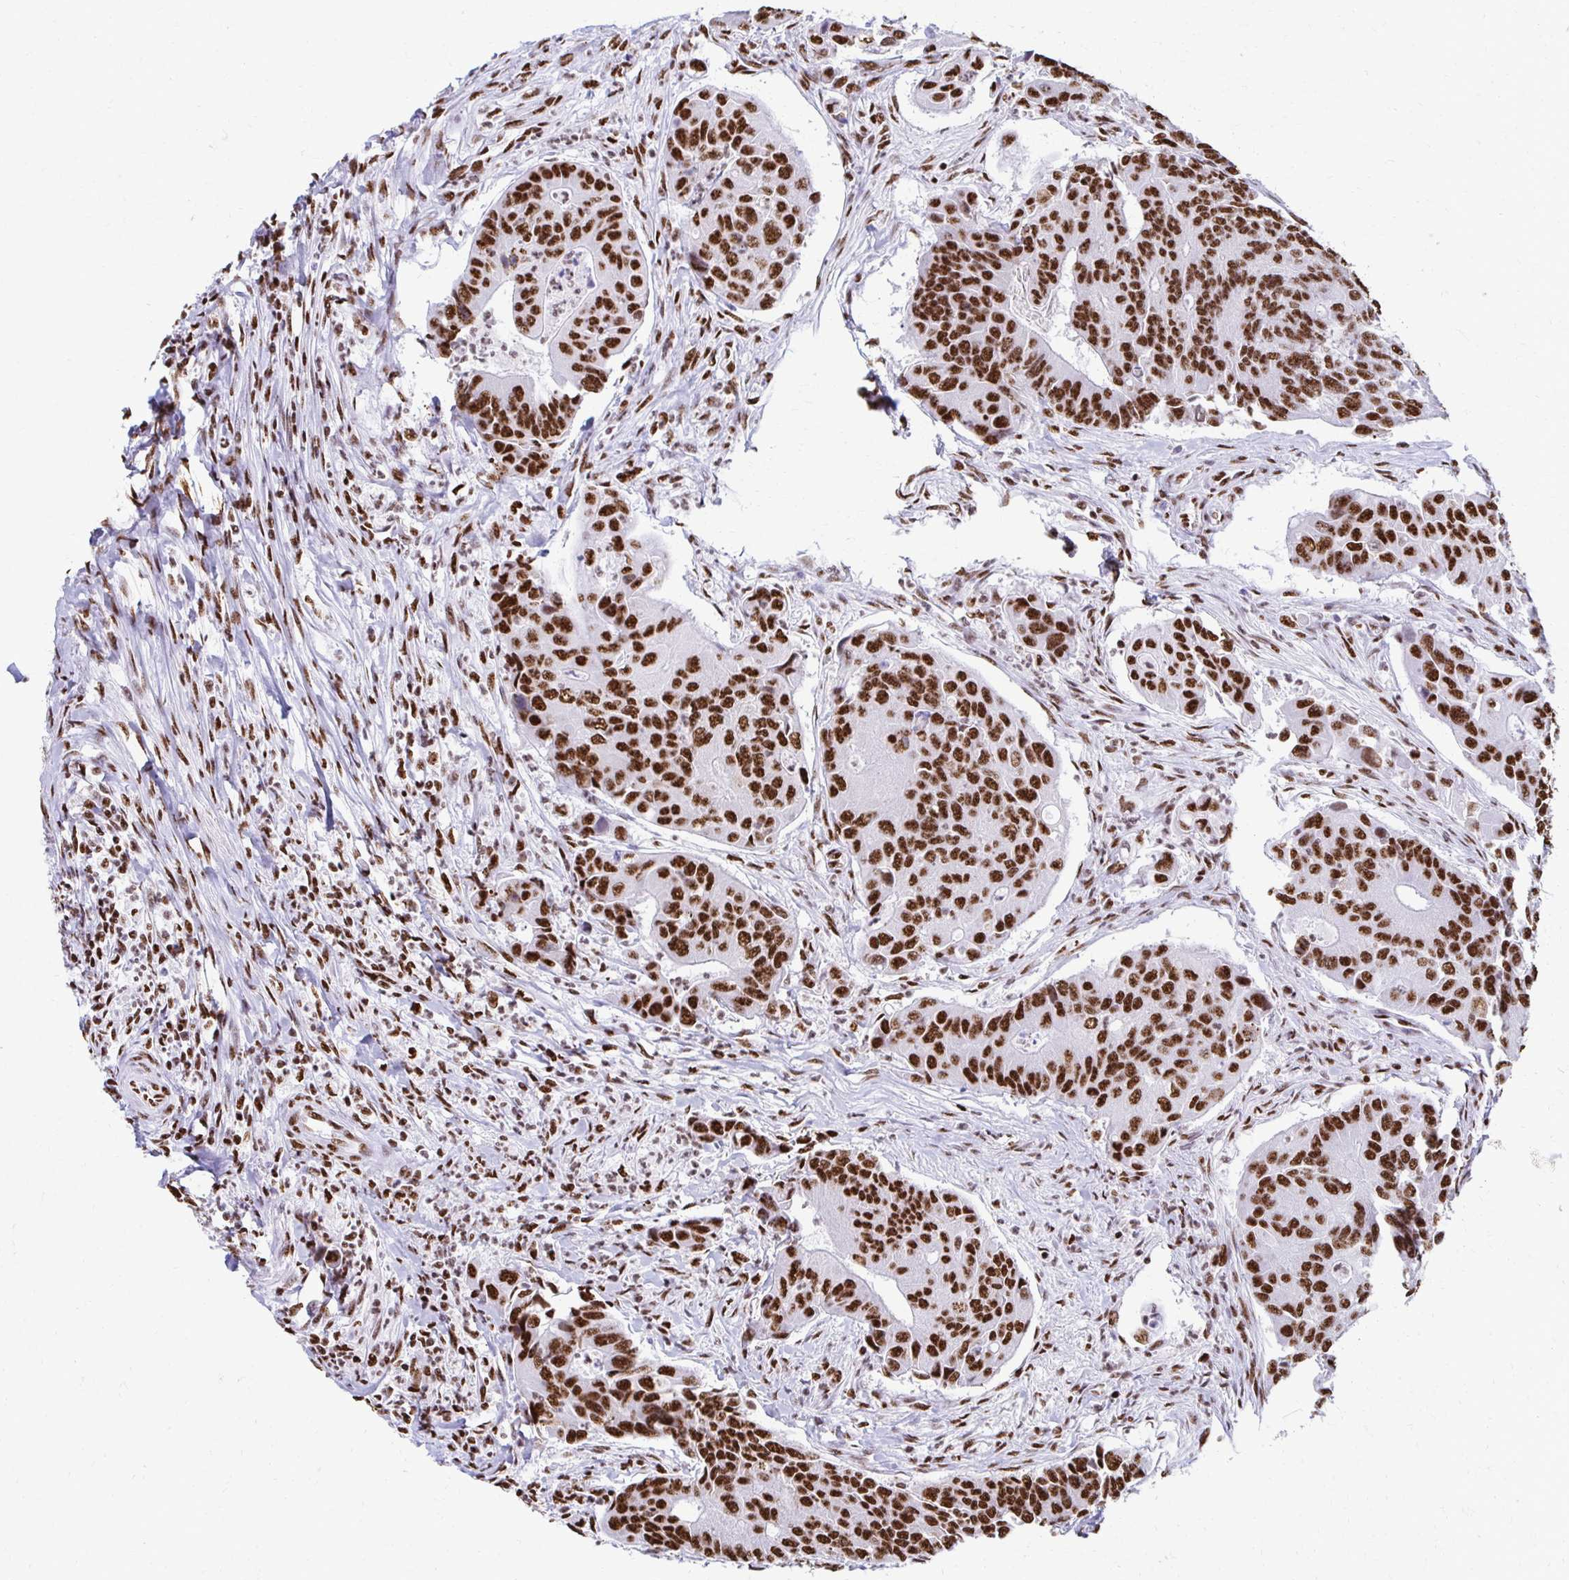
{"staining": {"intensity": "strong", "quantity": ">75%", "location": "nuclear"}, "tissue": "colorectal cancer", "cell_type": "Tumor cells", "image_type": "cancer", "snomed": [{"axis": "morphology", "description": "Adenocarcinoma, NOS"}, {"axis": "topography", "description": "Colon"}], "caption": "Colorectal cancer stained for a protein exhibits strong nuclear positivity in tumor cells.", "gene": "NONO", "patient": {"sex": "female", "age": 67}}